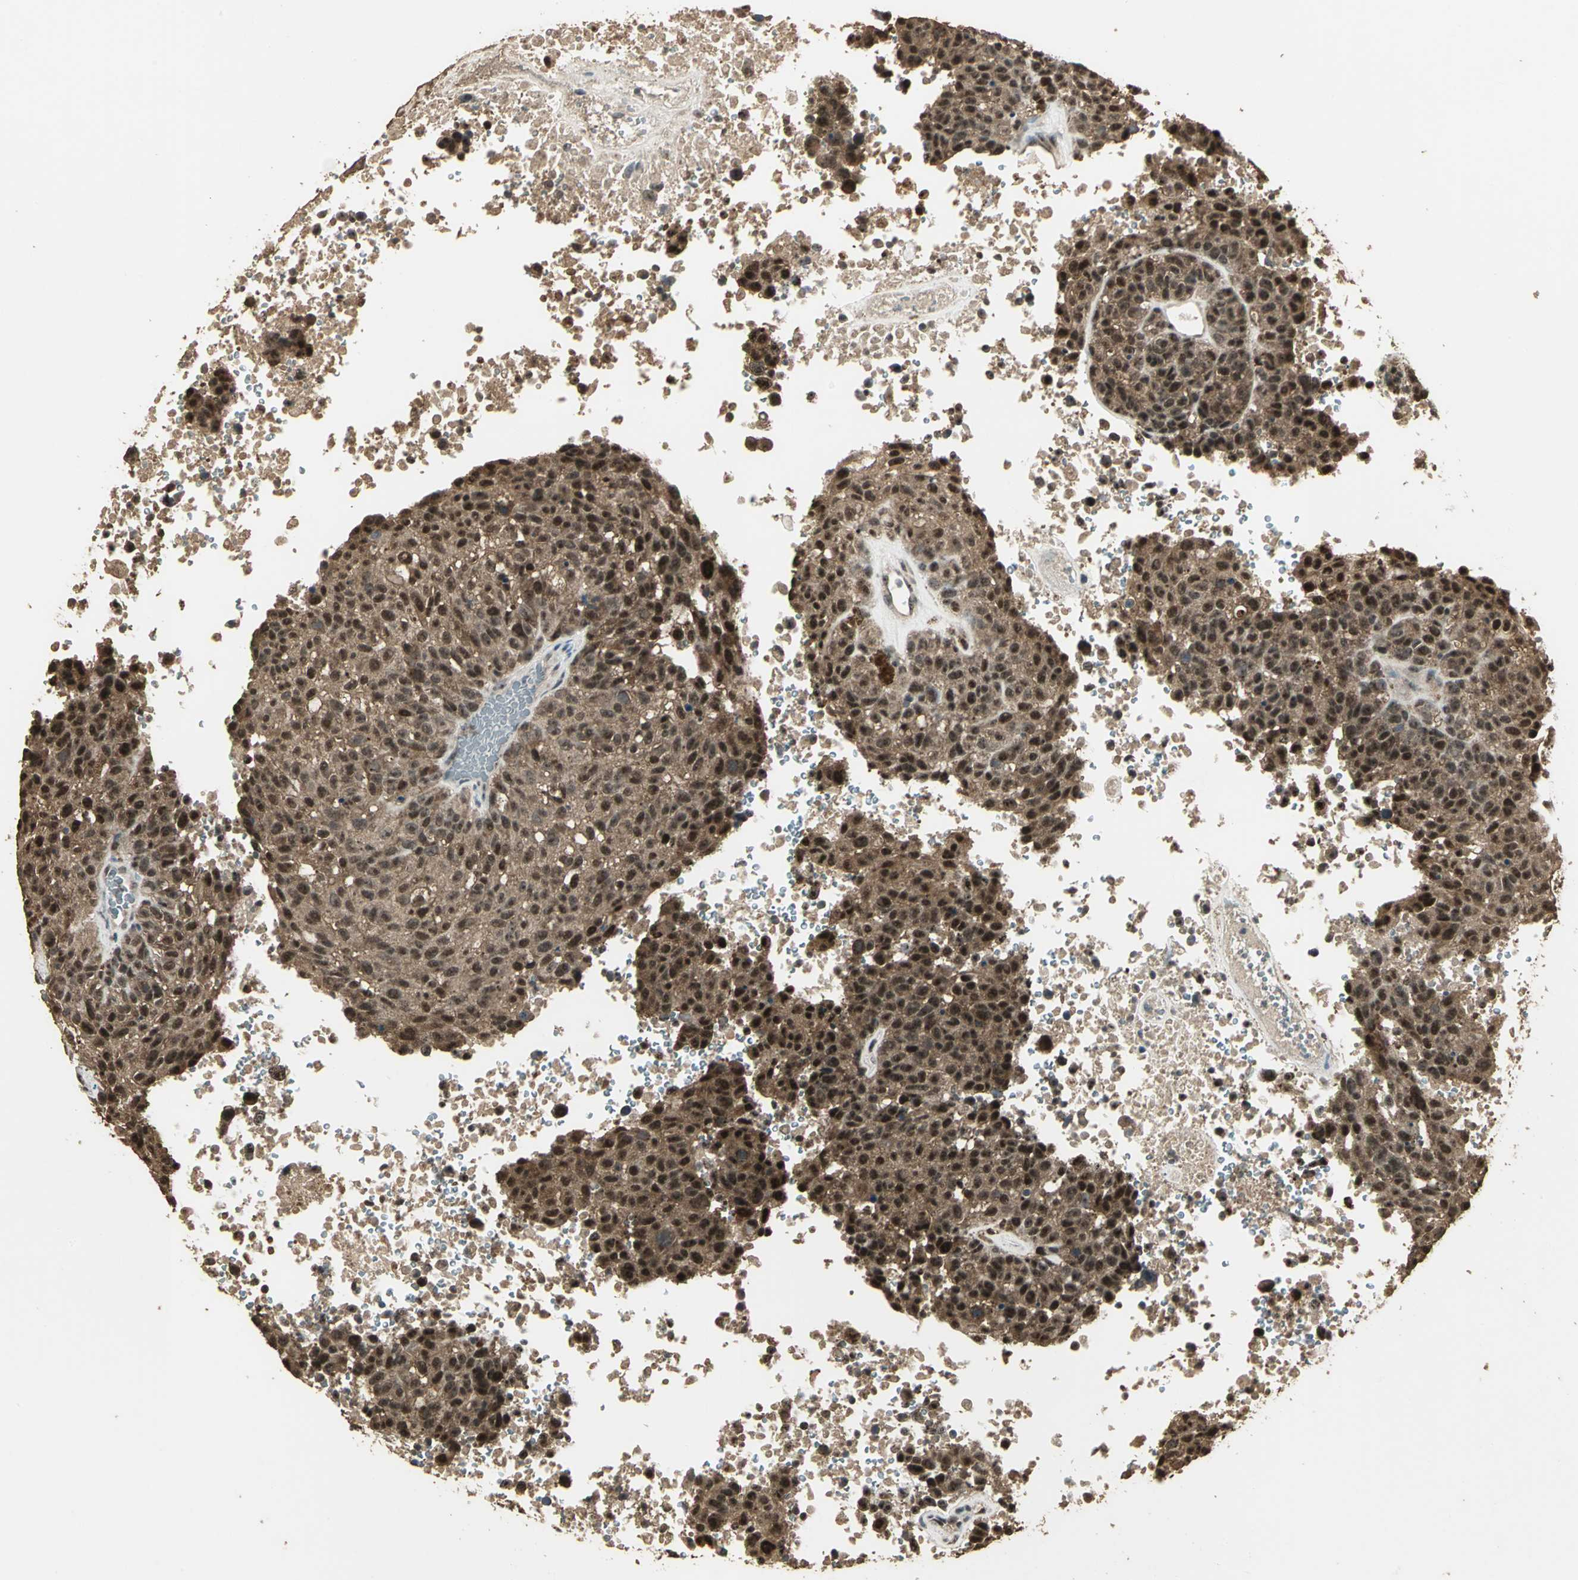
{"staining": {"intensity": "strong", "quantity": "25%-75%", "location": "cytoplasmic/membranous"}, "tissue": "melanoma", "cell_type": "Tumor cells", "image_type": "cancer", "snomed": [{"axis": "morphology", "description": "Malignant melanoma, Metastatic site"}, {"axis": "topography", "description": "Cerebral cortex"}], "caption": "An immunohistochemistry (IHC) histopathology image of tumor tissue is shown. Protein staining in brown shows strong cytoplasmic/membranous positivity in malignant melanoma (metastatic site) within tumor cells.", "gene": "UCHL5", "patient": {"sex": "female", "age": 52}}